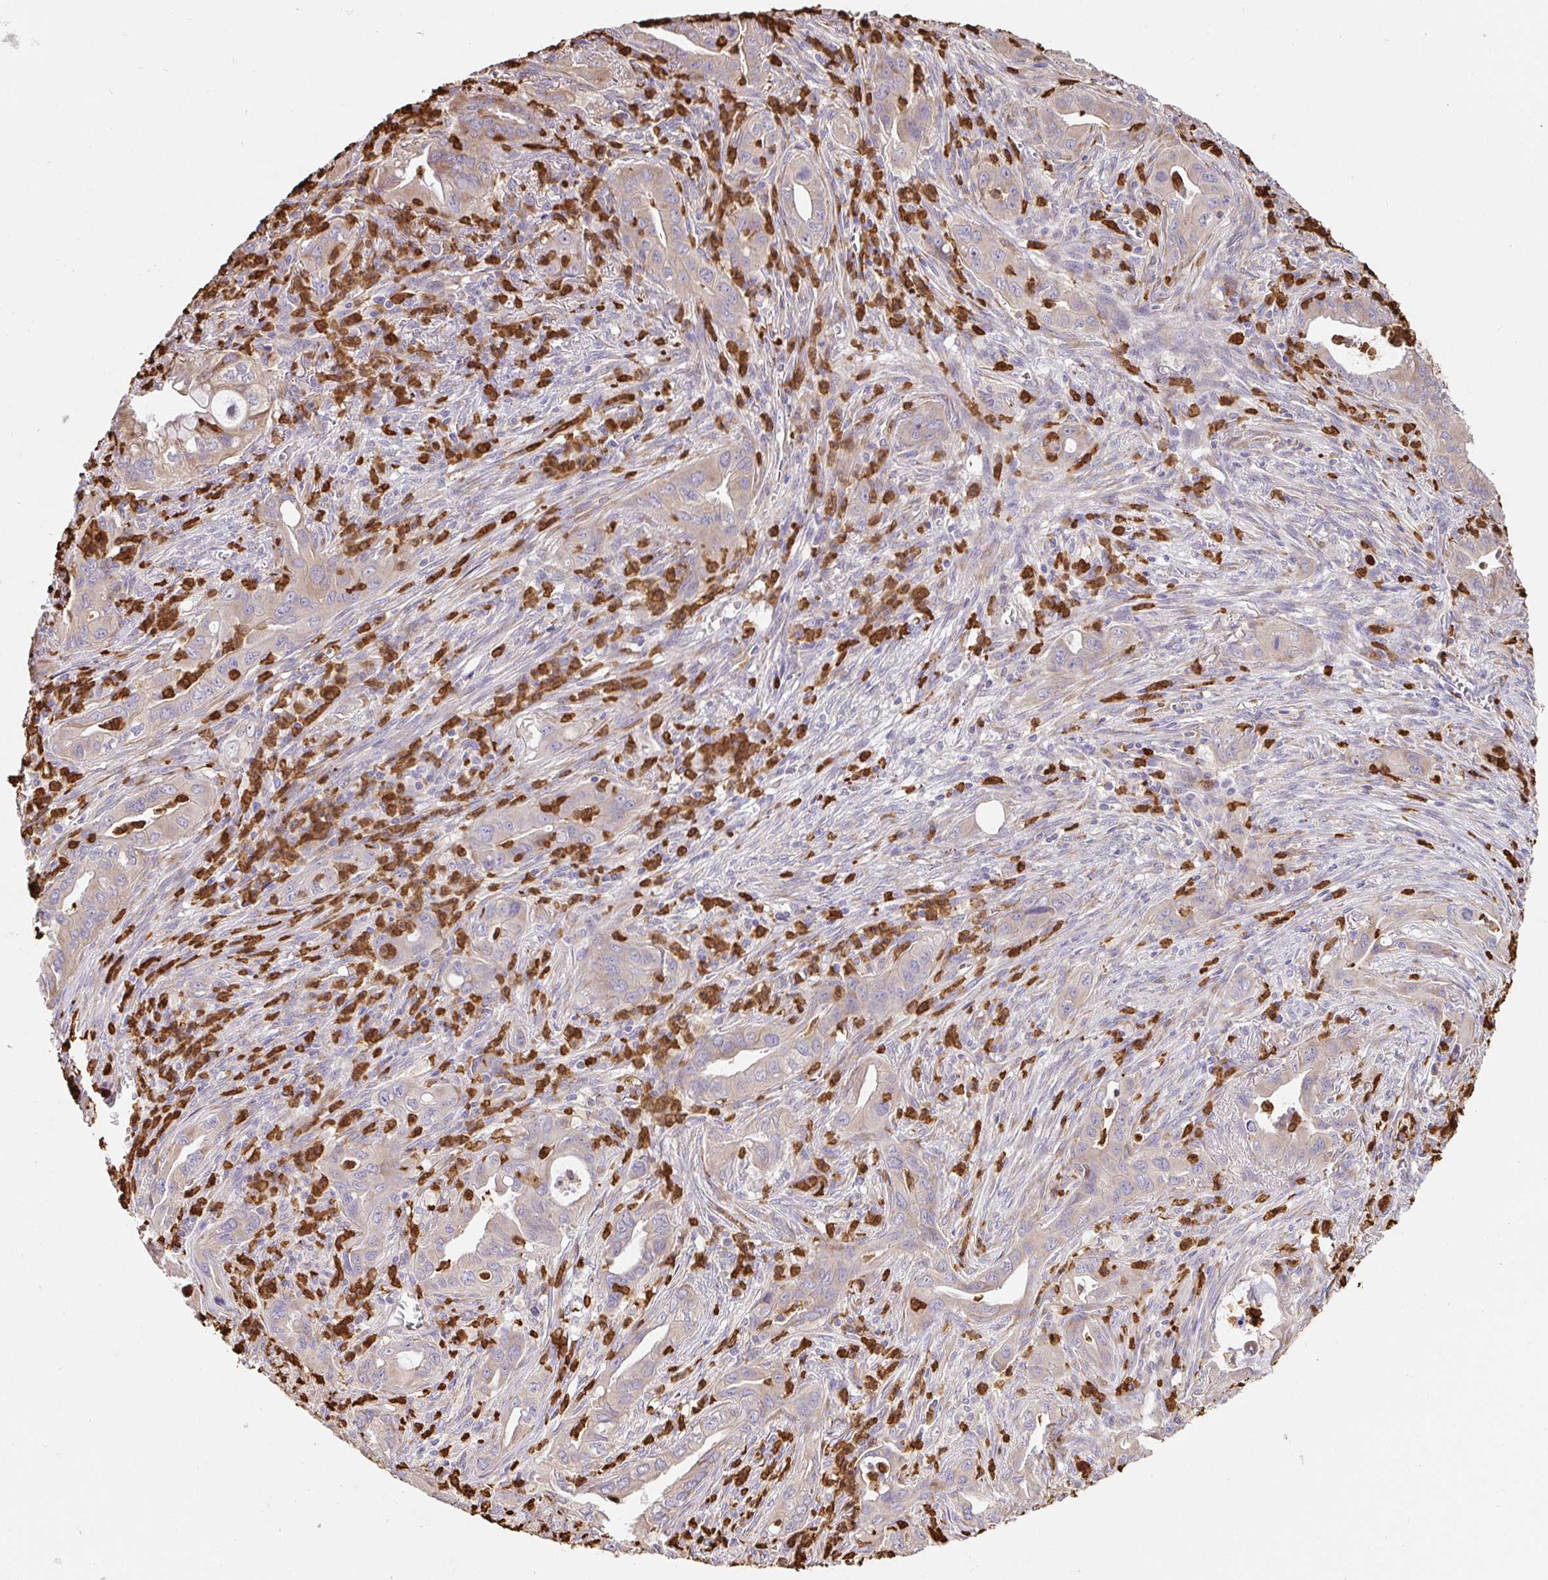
{"staining": {"intensity": "weak", "quantity": "25%-75%", "location": "cytoplasmic/membranous"}, "tissue": "lung cancer", "cell_type": "Tumor cells", "image_type": "cancer", "snomed": [{"axis": "morphology", "description": "Adenocarcinoma, NOS"}, {"axis": "topography", "description": "Lung"}], "caption": "Protein analysis of adenocarcinoma (lung) tissue shows weak cytoplasmic/membranous expression in about 25%-75% of tumor cells. The protein of interest is shown in brown color, while the nuclei are stained blue.", "gene": "PDPK1", "patient": {"sex": "male", "age": 65}}